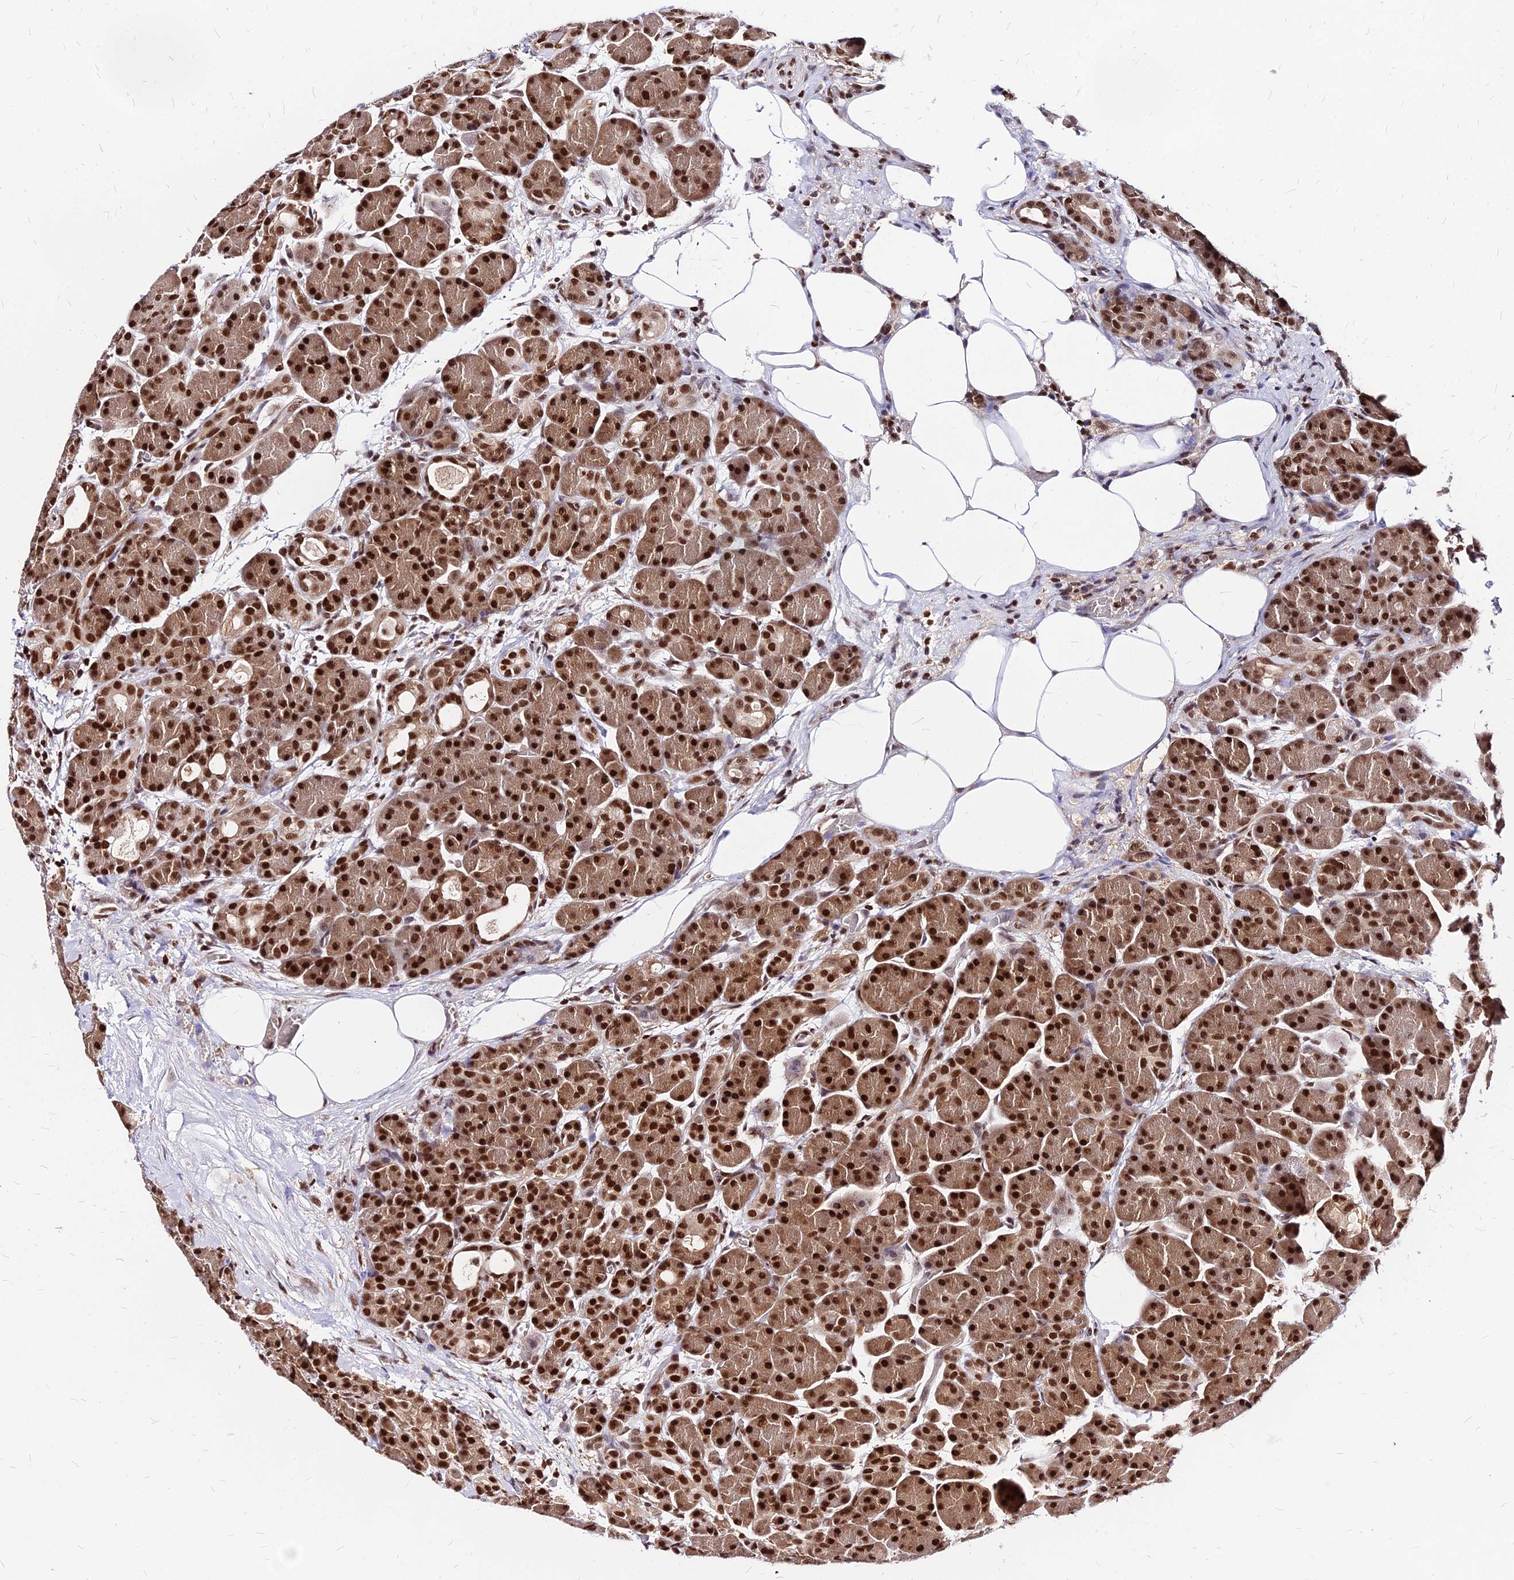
{"staining": {"intensity": "strong", "quantity": ">75%", "location": "cytoplasmic/membranous,nuclear"}, "tissue": "pancreas", "cell_type": "Exocrine glandular cells", "image_type": "normal", "snomed": [{"axis": "morphology", "description": "Normal tissue, NOS"}, {"axis": "topography", "description": "Pancreas"}], "caption": "Human pancreas stained for a protein (brown) demonstrates strong cytoplasmic/membranous,nuclear positive expression in about >75% of exocrine glandular cells.", "gene": "PAXX", "patient": {"sex": "male", "age": 63}}